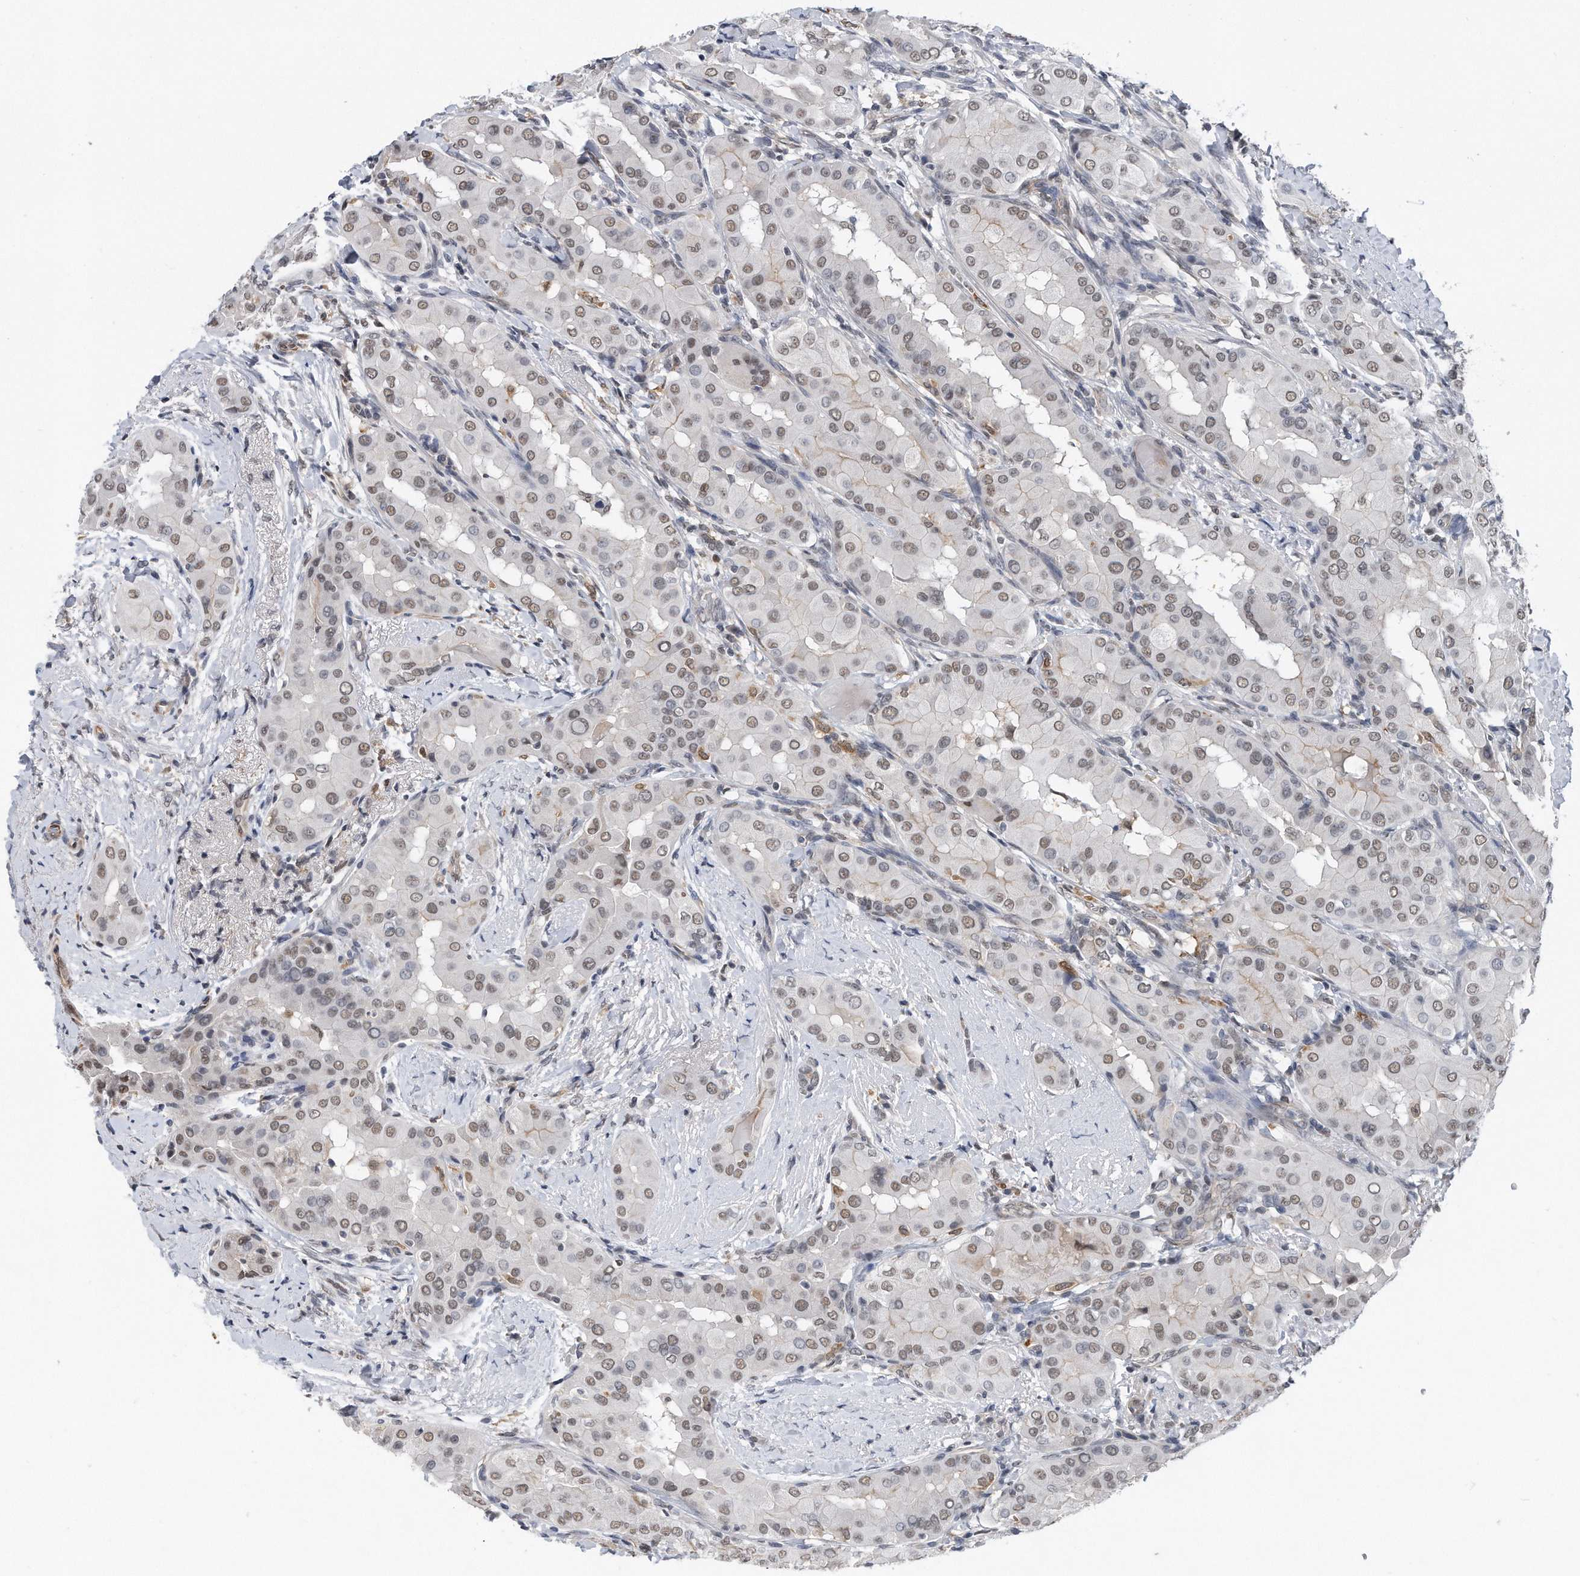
{"staining": {"intensity": "moderate", "quantity": ">75%", "location": "nuclear"}, "tissue": "thyroid cancer", "cell_type": "Tumor cells", "image_type": "cancer", "snomed": [{"axis": "morphology", "description": "Papillary adenocarcinoma, NOS"}, {"axis": "topography", "description": "Thyroid gland"}], "caption": "Thyroid cancer (papillary adenocarcinoma) was stained to show a protein in brown. There is medium levels of moderate nuclear expression in approximately >75% of tumor cells. The protein is stained brown, and the nuclei are stained in blue (DAB IHC with brightfield microscopy, high magnification).", "gene": "TP53INP1", "patient": {"sex": "male", "age": 33}}